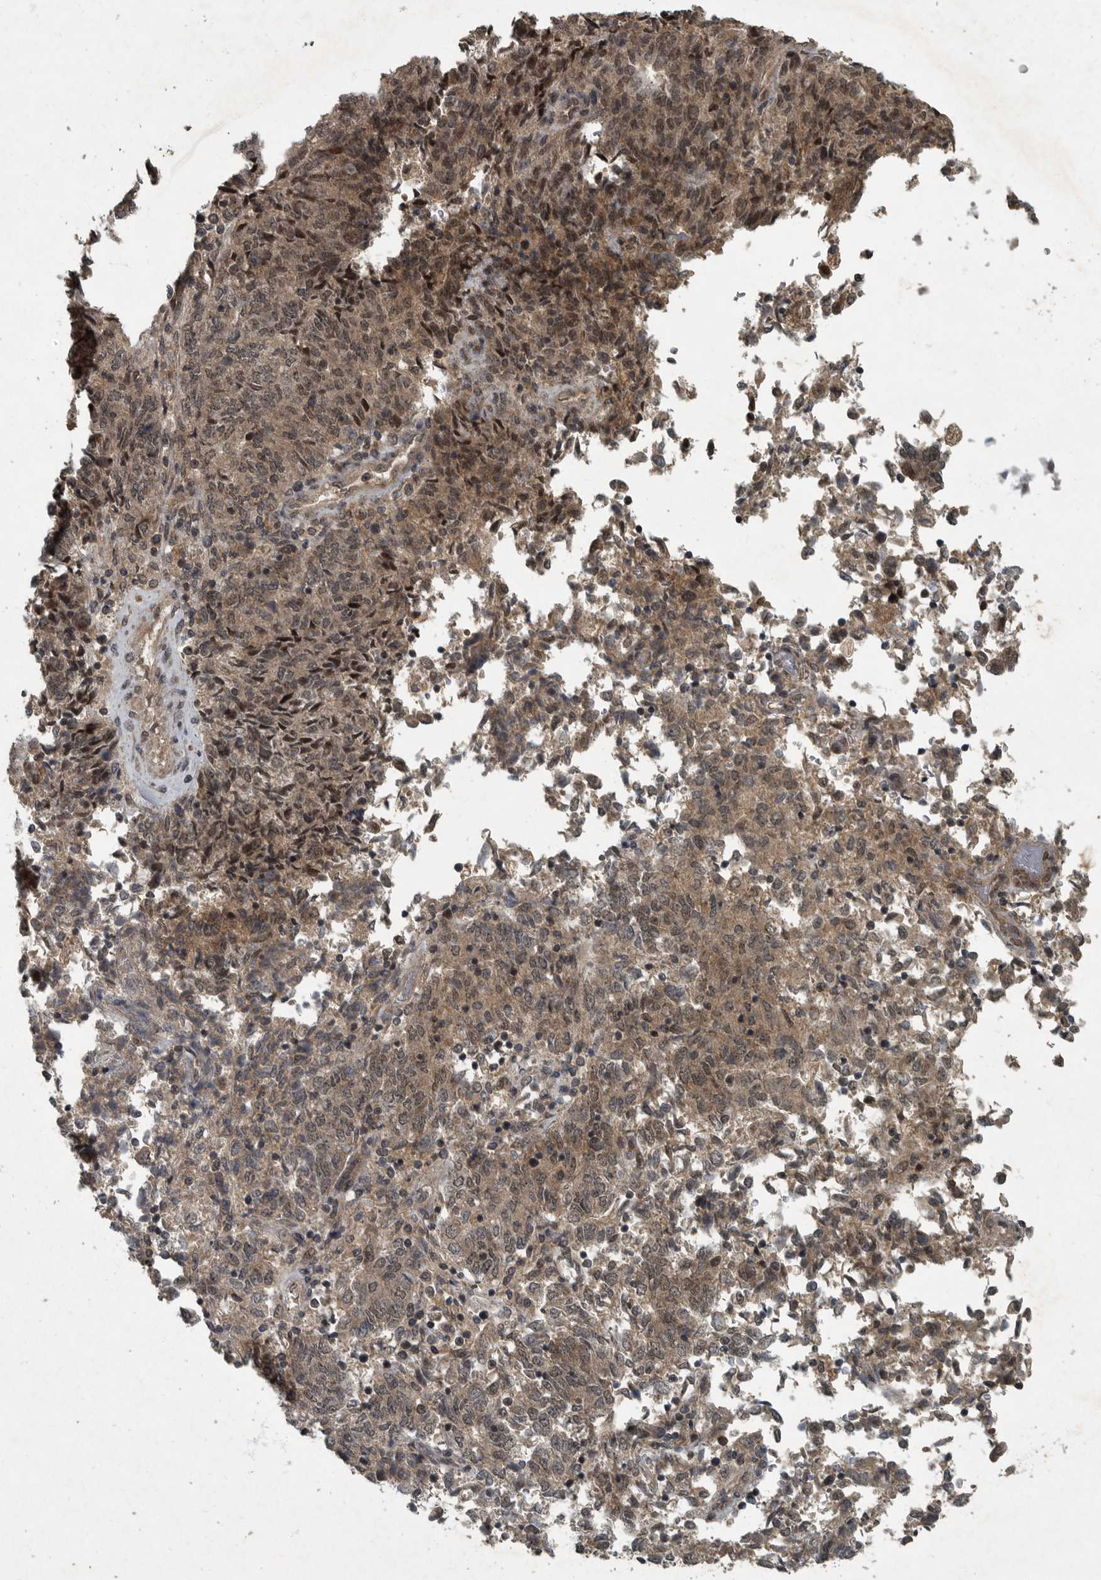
{"staining": {"intensity": "moderate", "quantity": "25%-75%", "location": "cytoplasmic/membranous,nuclear"}, "tissue": "endometrial cancer", "cell_type": "Tumor cells", "image_type": "cancer", "snomed": [{"axis": "morphology", "description": "Adenocarcinoma, NOS"}, {"axis": "topography", "description": "Endometrium"}], "caption": "Protein expression analysis of endometrial cancer (adenocarcinoma) shows moderate cytoplasmic/membranous and nuclear expression in about 25%-75% of tumor cells.", "gene": "FOXO1", "patient": {"sex": "female", "age": 80}}